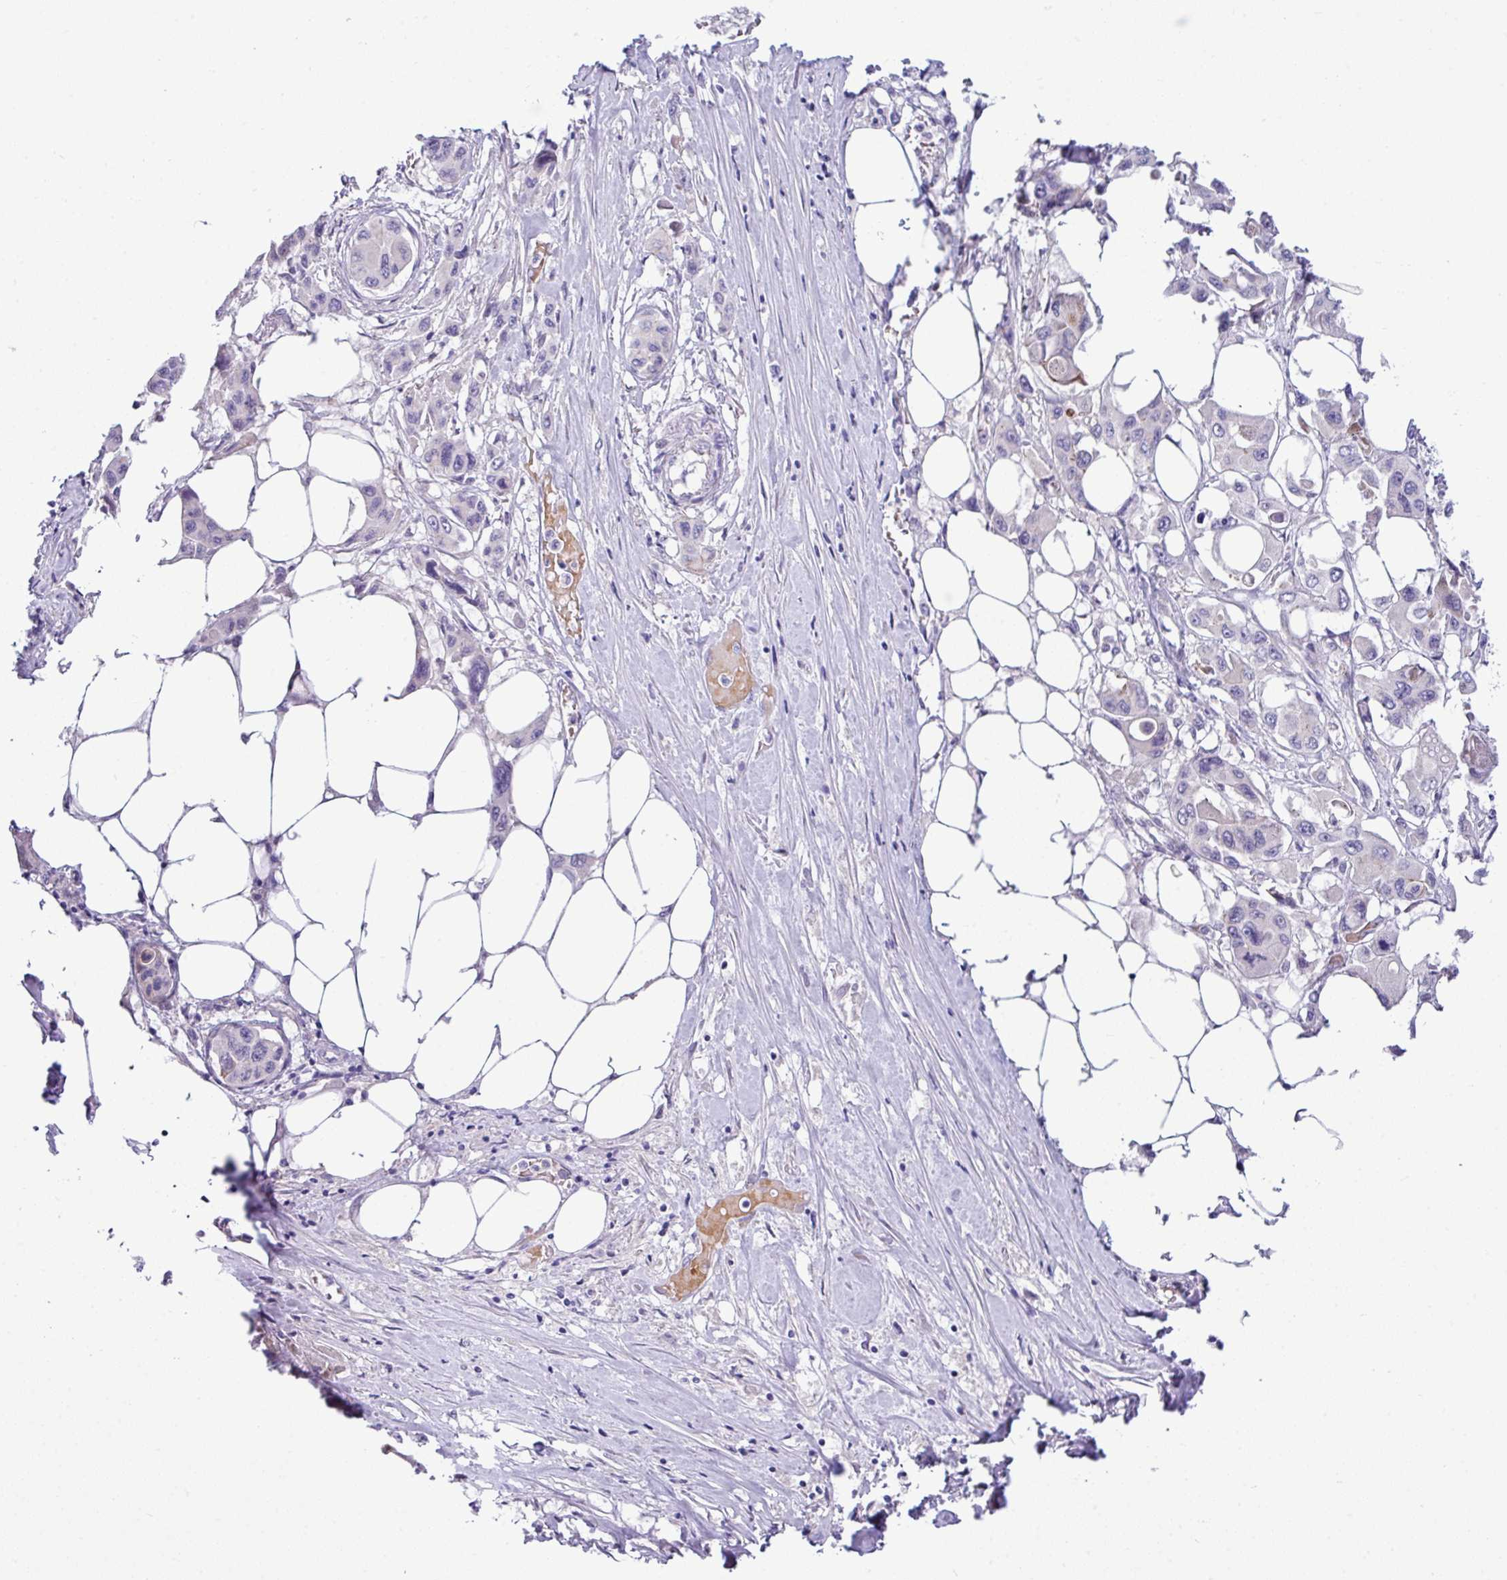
{"staining": {"intensity": "negative", "quantity": "none", "location": "none"}, "tissue": "pancreatic cancer", "cell_type": "Tumor cells", "image_type": "cancer", "snomed": [{"axis": "morphology", "description": "Adenocarcinoma, NOS"}, {"axis": "topography", "description": "Pancreas"}], "caption": "Pancreatic adenocarcinoma was stained to show a protein in brown. There is no significant staining in tumor cells.", "gene": "ACAP3", "patient": {"sex": "male", "age": 92}}